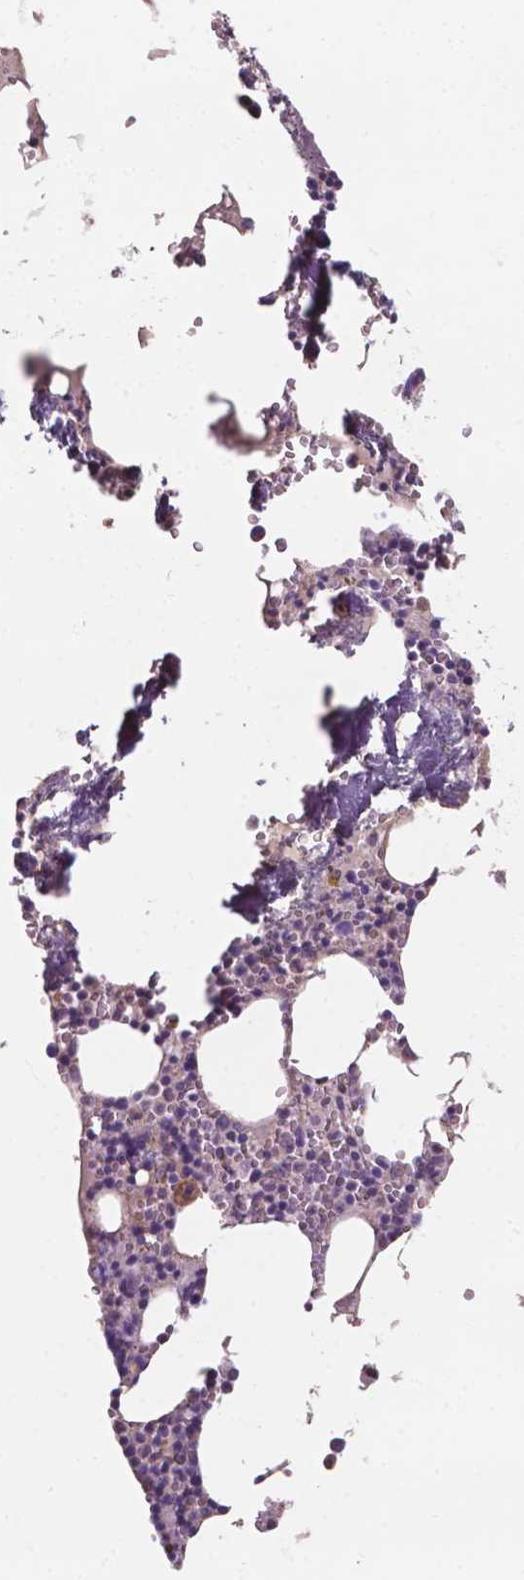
{"staining": {"intensity": "negative", "quantity": "none", "location": "none"}, "tissue": "bone marrow", "cell_type": "Hematopoietic cells", "image_type": "normal", "snomed": [{"axis": "morphology", "description": "Normal tissue, NOS"}, {"axis": "topography", "description": "Bone marrow"}], "caption": "A micrograph of human bone marrow is negative for staining in hematopoietic cells.", "gene": "IREB2", "patient": {"sex": "male", "age": 54}}